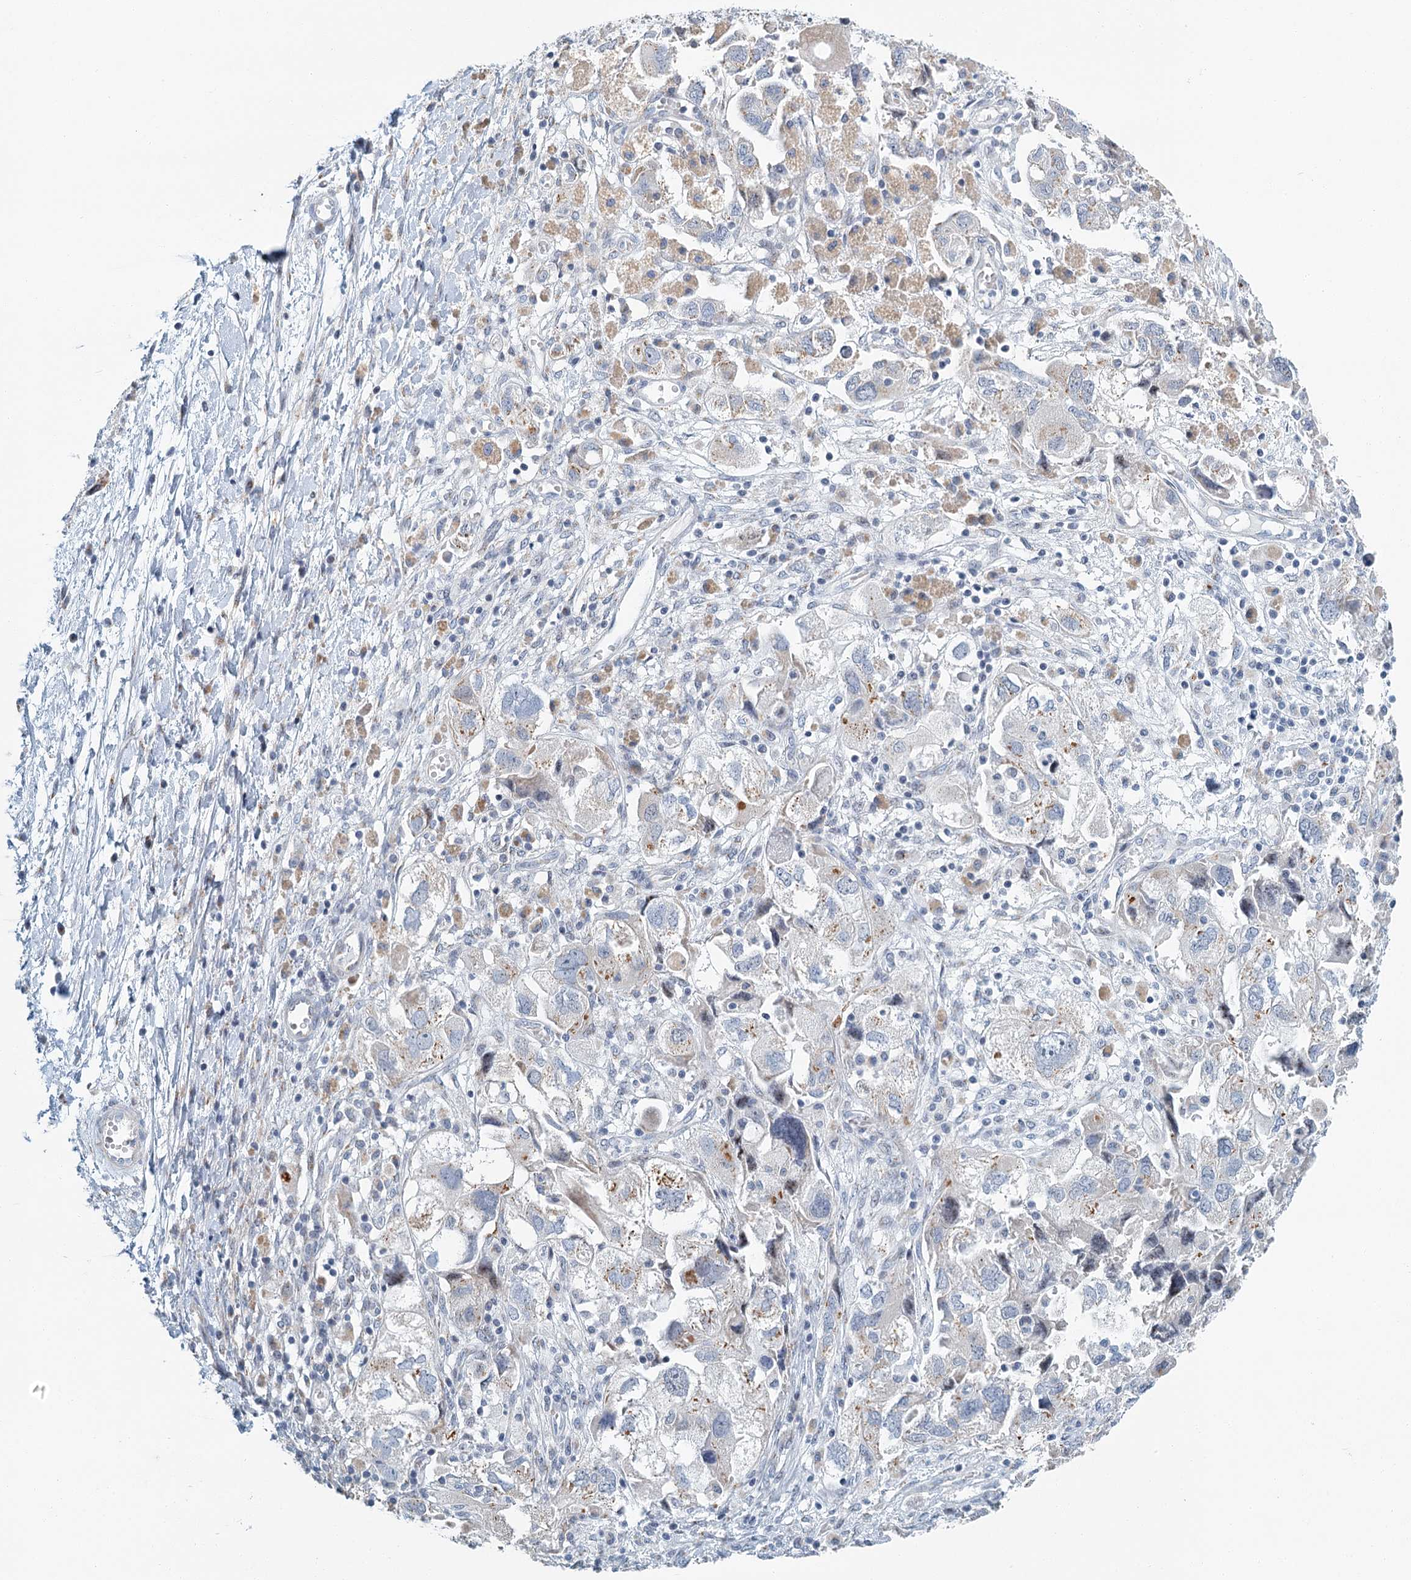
{"staining": {"intensity": "moderate", "quantity": "<25%", "location": "cytoplasmic/membranous"}, "tissue": "ovarian cancer", "cell_type": "Tumor cells", "image_type": "cancer", "snomed": [{"axis": "morphology", "description": "Carcinoma, NOS"}, {"axis": "morphology", "description": "Cystadenocarcinoma, serous, NOS"}, {"axis": "topography", "description": "Ovary"}], "caption": "High-magnification brightfield microscopy of ovarian cancer stained with DAB (brown) and counterstained with hematoxylin (blue). tumor cells exhibit moderate cytoplasmic/membranous staining is seen in about<25% of cells.", "gene": "ZNF527", "patient": {"sex": "female", "age": 69}}